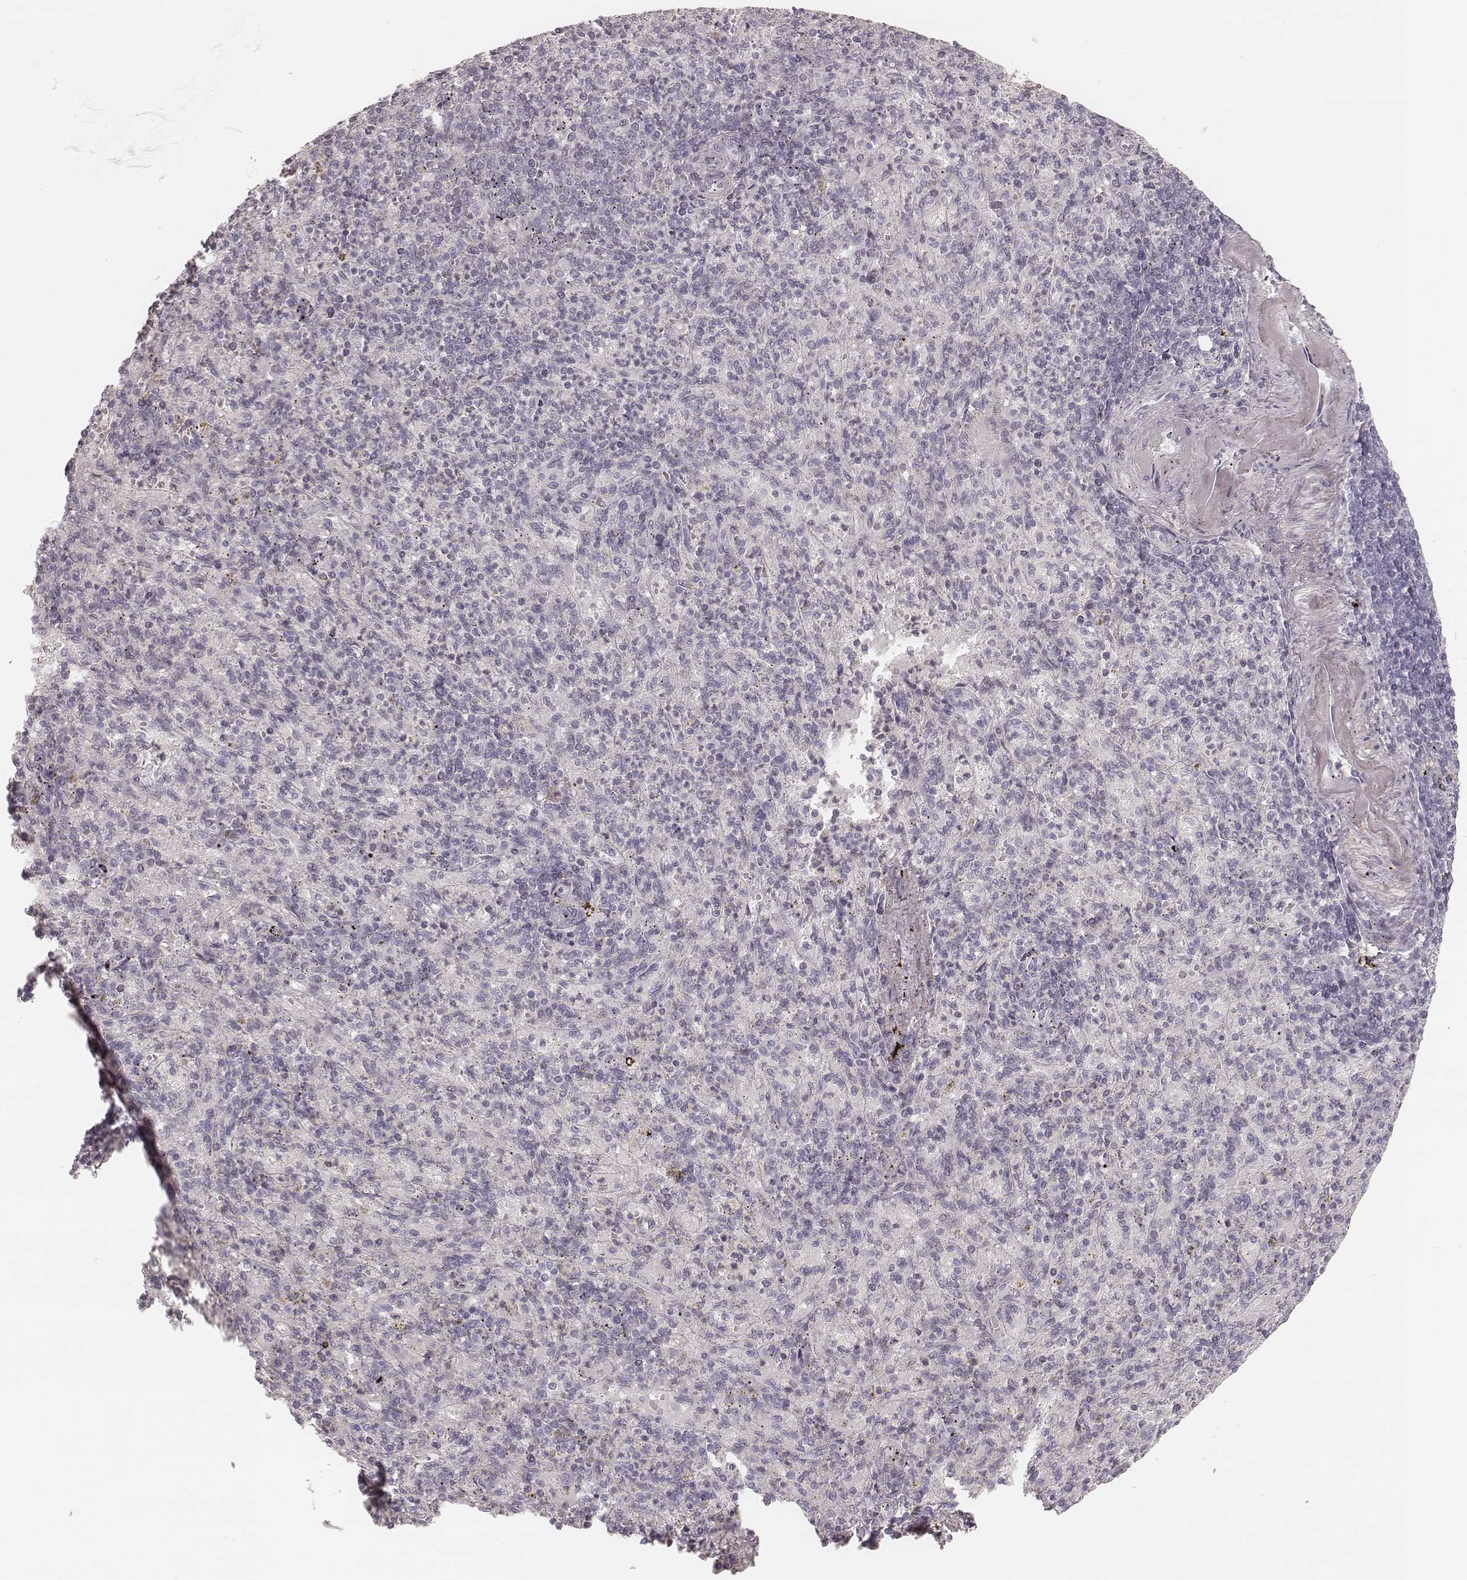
{"staining": {"intensity": "negative", "quantity": "none", "location": "none"}, "tissue": "spleen", "cell_type": "Cells in red pulp", "image_type": "normal", "snomed": [{"axis": "morphology", "description": "Normal tissue, NOS"}, {"axis": "topography", "description": "Spleen"}], "caption": "The histopathology image demonstrates no staining of cells in red pulp in unremarkable spleen.", "gene": "SPATA24", "patient": {"sex": "female", "age": 74}}